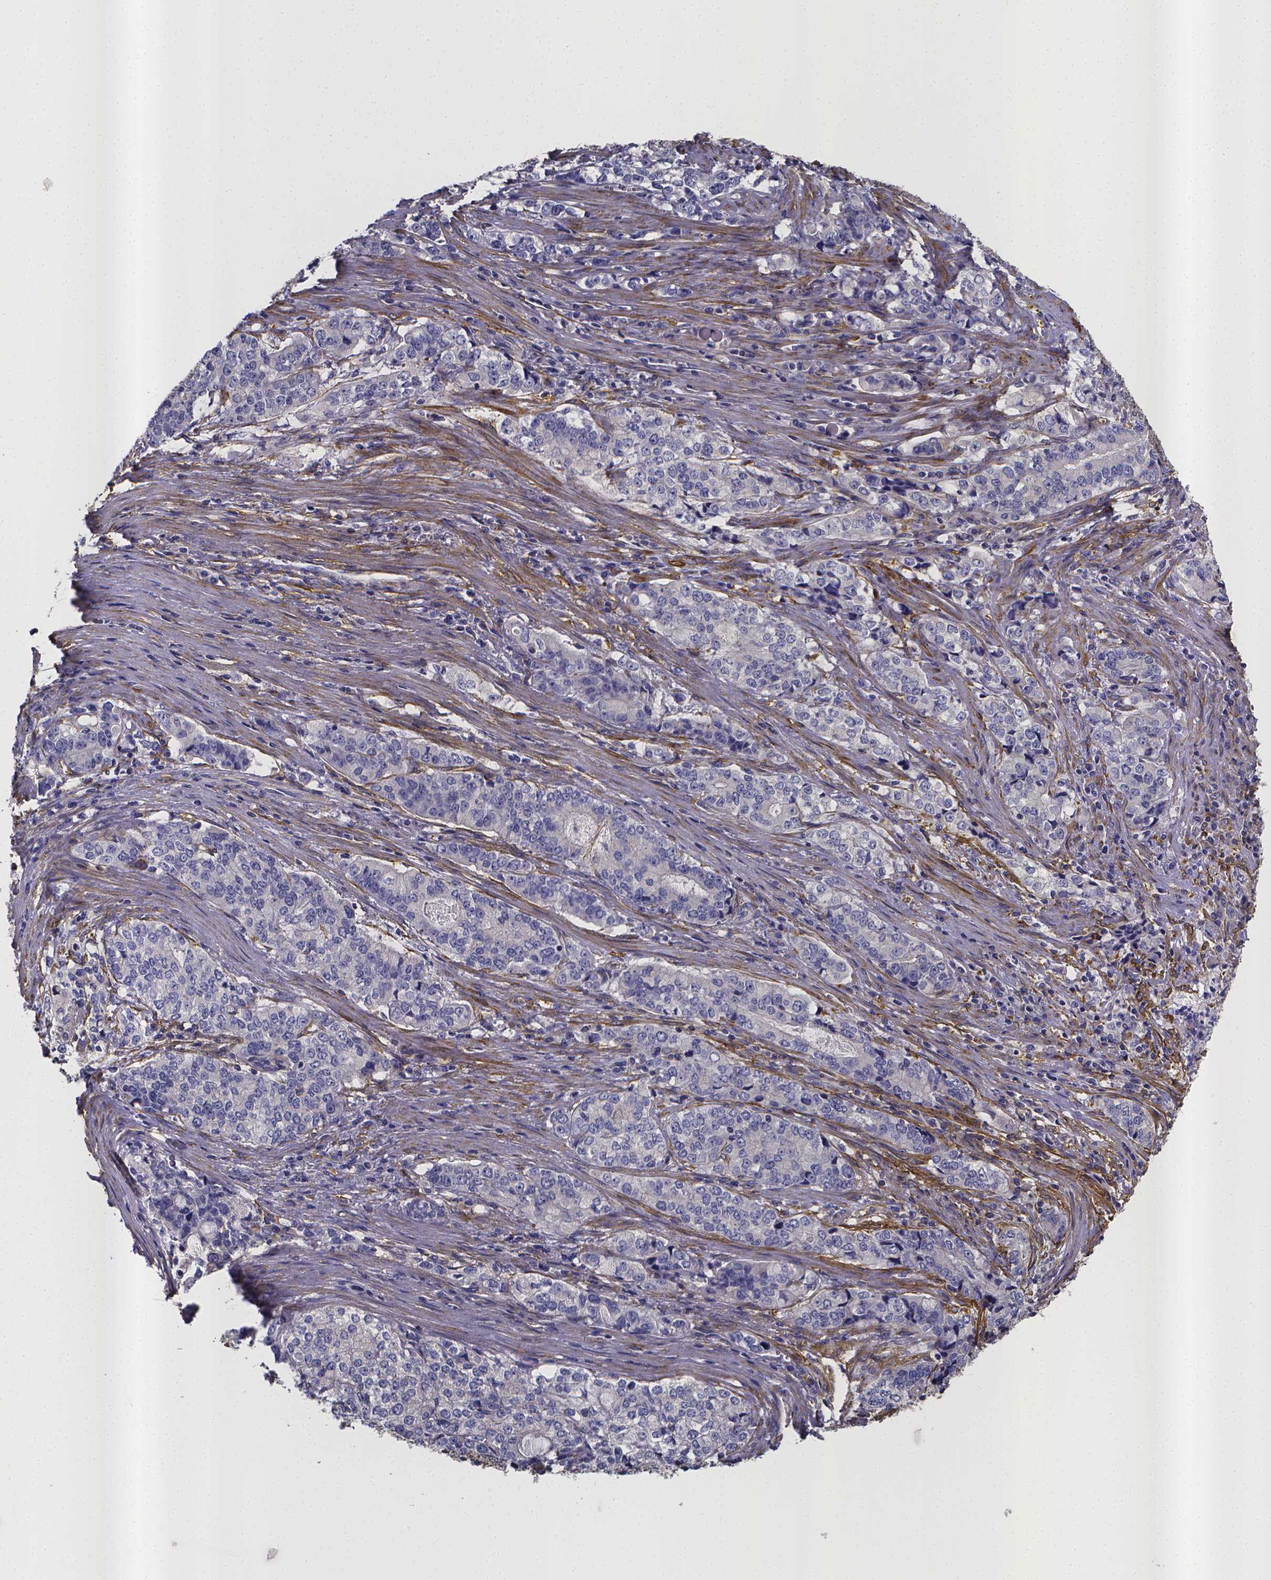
{"staining": {"intensity": "negative", "quantity": "none", "location": "none"}, "tissue": "stomach cancer", "cell_type": "Tumor cells", "image_type": "cancer", "snomed": [{"axis": "morphology", "description": "Adenocarcinoma, NOS"}, {"axis": "topography", "description": "Stomach, lower"}], "caption": "Immunohistochemistry (IHC) of human stomach cancer demonstrates no expression in tumor cells. (Brightfield microscopy of DAB (3,3'-diaminobenzidine) immunohistochemistry at high magnification).", "gene": "RERG", "patient": {"sex": "female", "age": 72}}